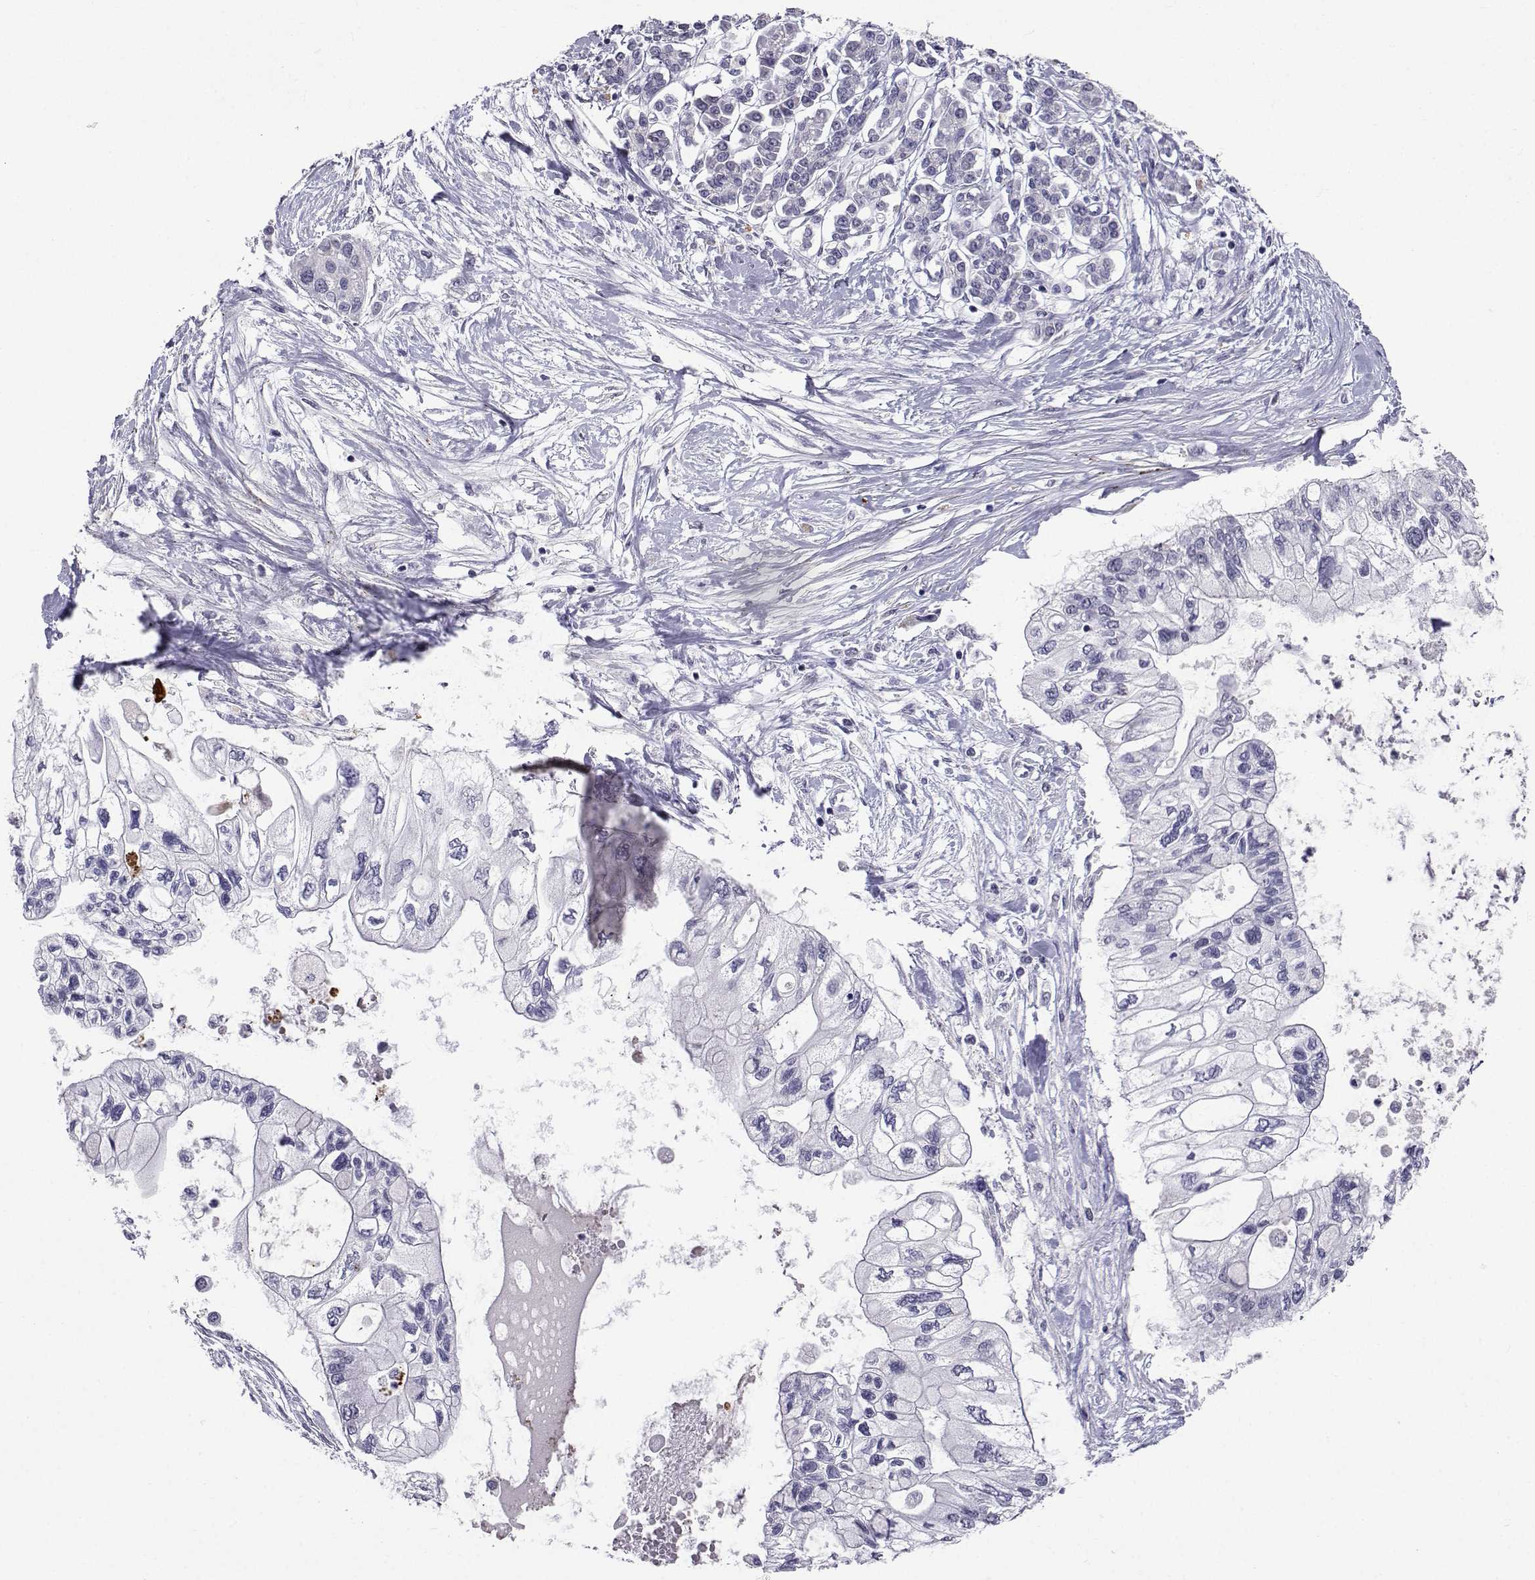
{"staining": {"intensity": "negative", "quantity": "none", "location": "none"}, "tissue": "pancreatic cancer", "cell_type": "Tumor cells", "image_type": "cancer", "snomed": [{"axis": "morphology", "description": "Adenocarcinoma, NOS"}, {"axis": "topography", "description": "Pancreas"}], "caption": "Immunohistochemistry (IHC) histopathology image of neoplastic tissue: human pancreatic adenocarcinoma stained with DAB (3,3'-diaminobenzidine) shows no significant protein expression in tumor cells. (DAB (3,3'-diaminobenzidine) IHC, high magnification).", "gene": "SLC6A3", "patient": {"sex": "female", "age": 77}}